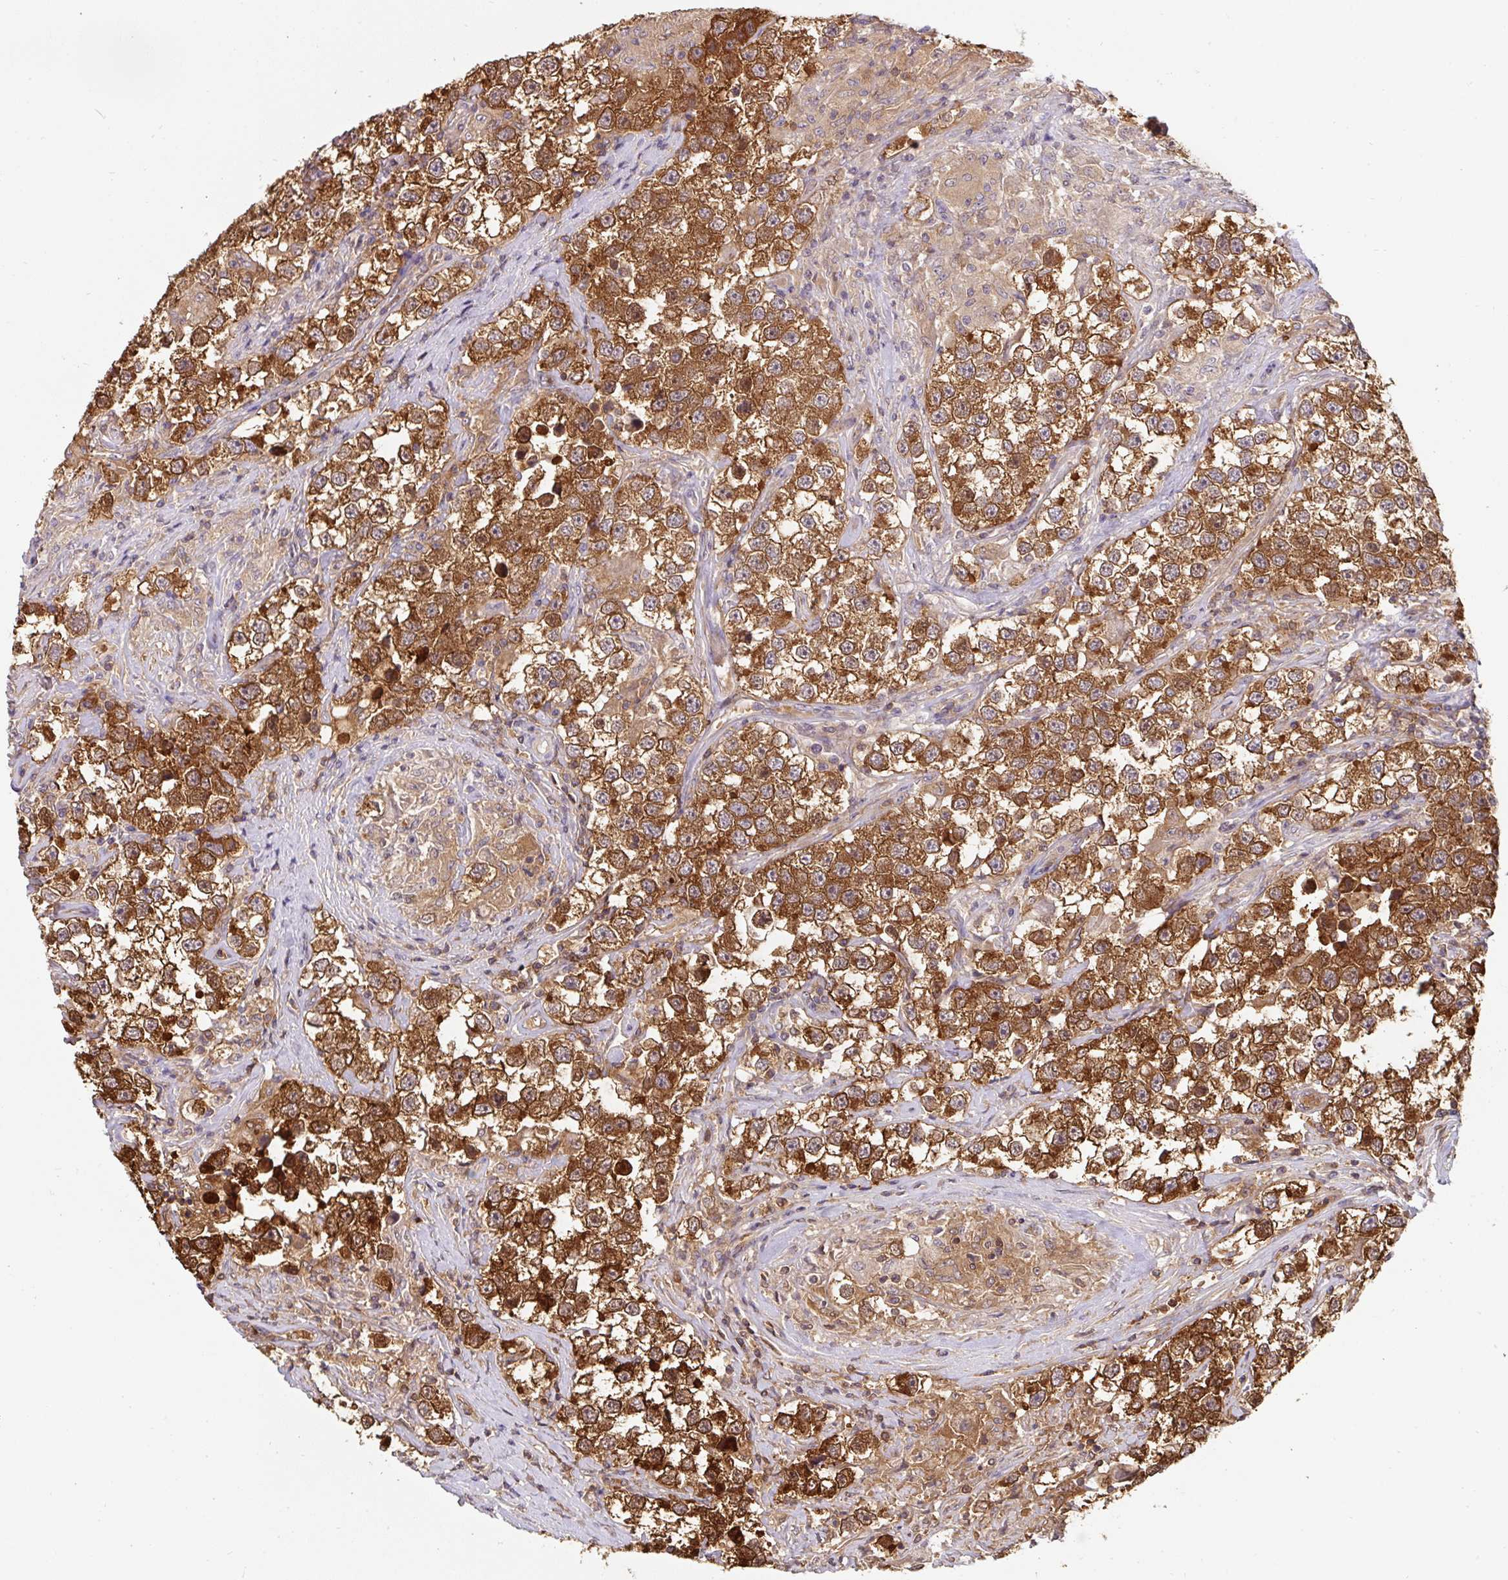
{"staining": {"intensity": "strong", "quantity": ">75%", "location": "cytoplasmic/membranous,nuclear"}, "tissue": "testis cancer", "cell_type": "Tumor cells", "image_type": "cancer", "snomed": [{"axis": "morphology", "description": "Seminoma, NOS"}, {"axis": "topography", "description": "Testis"}], "caption": "Approximately >75% of tumor cells in human testis cancer reveal strong cytoplasmic/membranous and nuclear protein expression as visualized by brown immunohistochemical staining.", "gene": "ST13", "patient": {"sex": "male", "age": 46}}